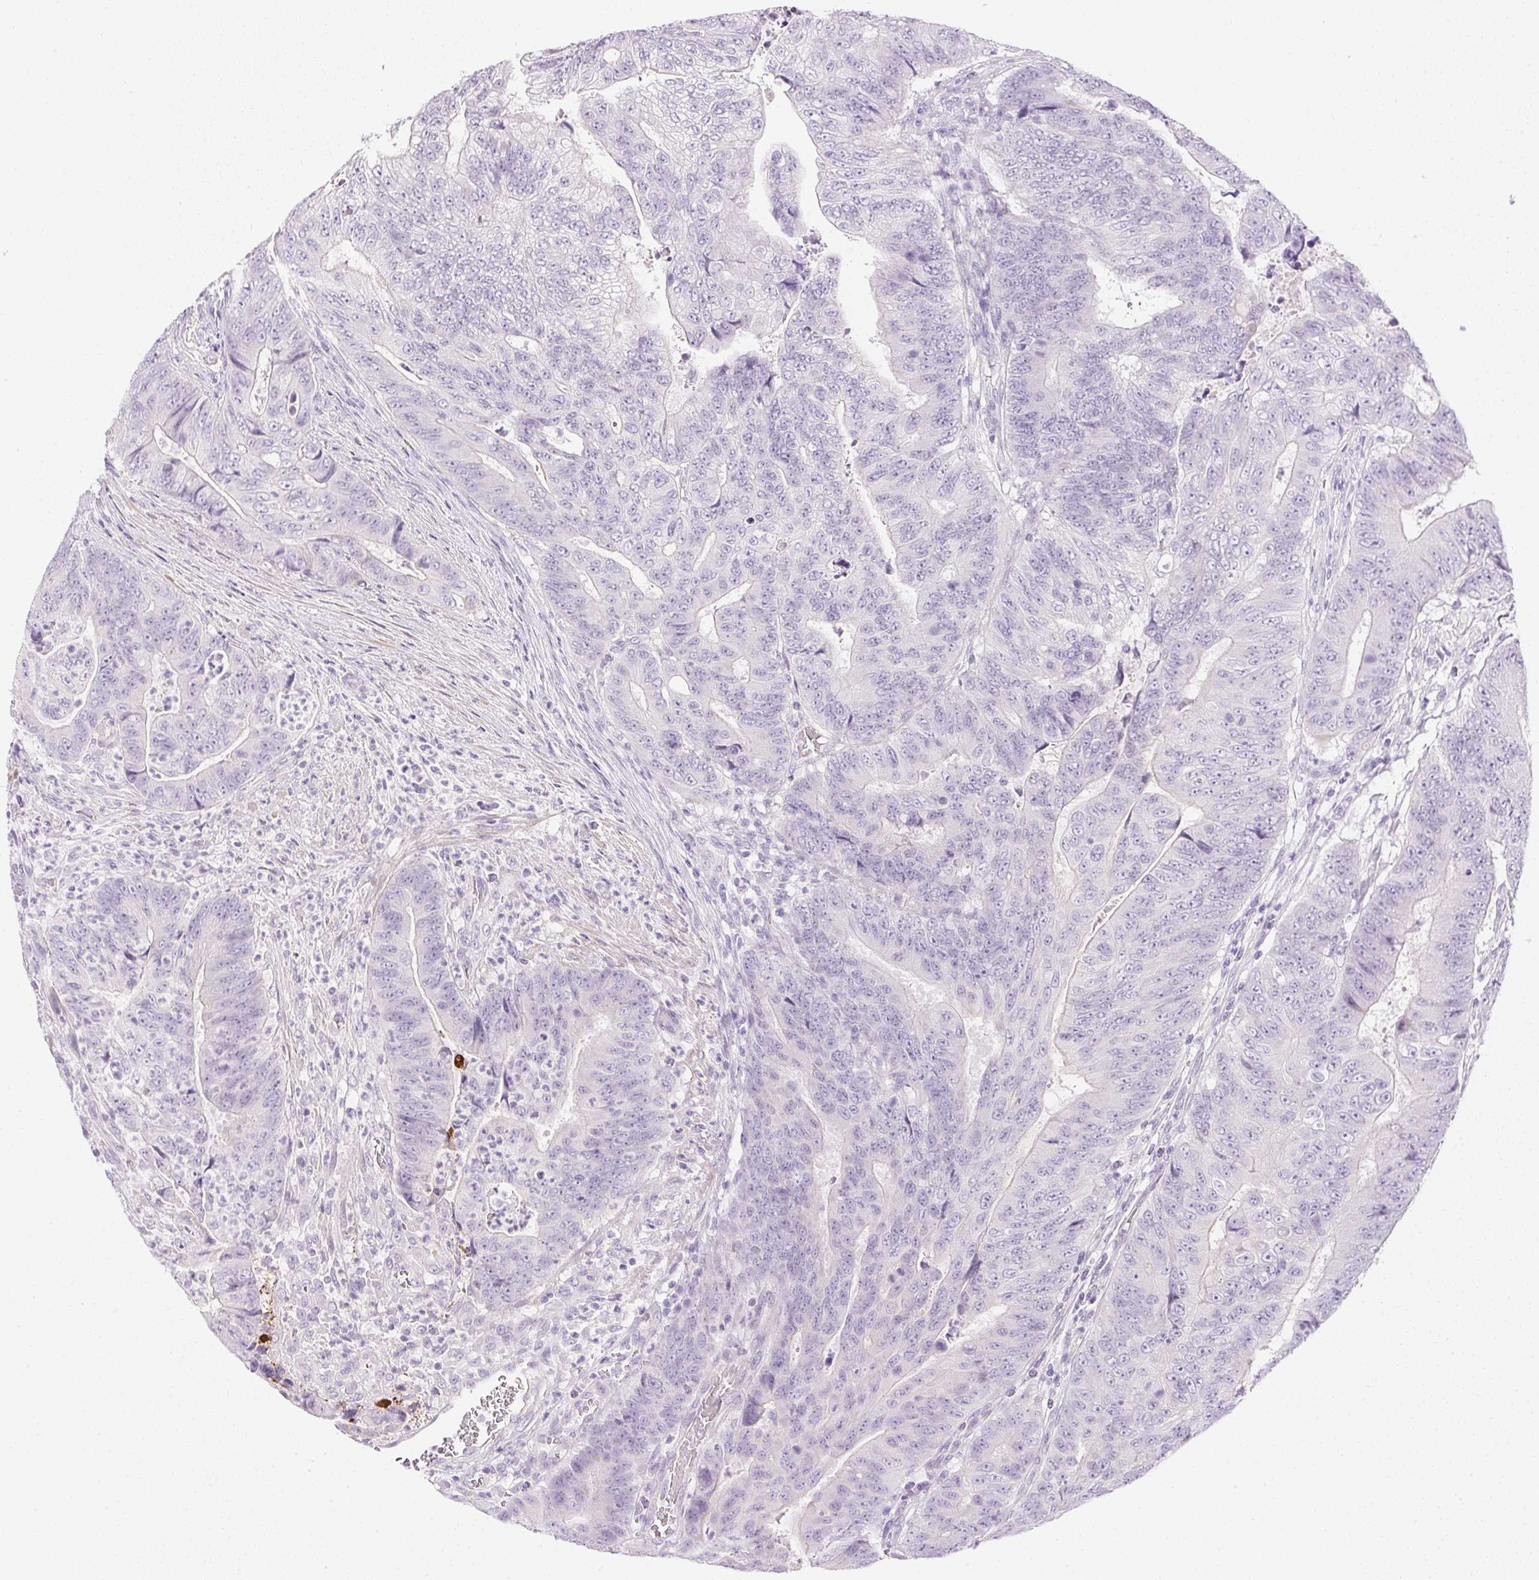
{"staining": {"intensity": "negative", "quantity": "none", "location": "none"}, "tissue": "colorectal cancer", "cell_type": "Tumor cells", "image_type": "cancer", "snomed": [{"axis": "morphology", "description": "Adenocarcinoma, NOS"}, {"axis": "topography", "description": "Colon"}], "caption": "Tumor cells show no significant positivity in colorectal cancer (adenocarcinoma). (Brightfield microscopy of DAB immunohistochemistry (IHC) at high magnification).", "gene": "CTRL", "patient": {"sex": "female", "age": 48}}